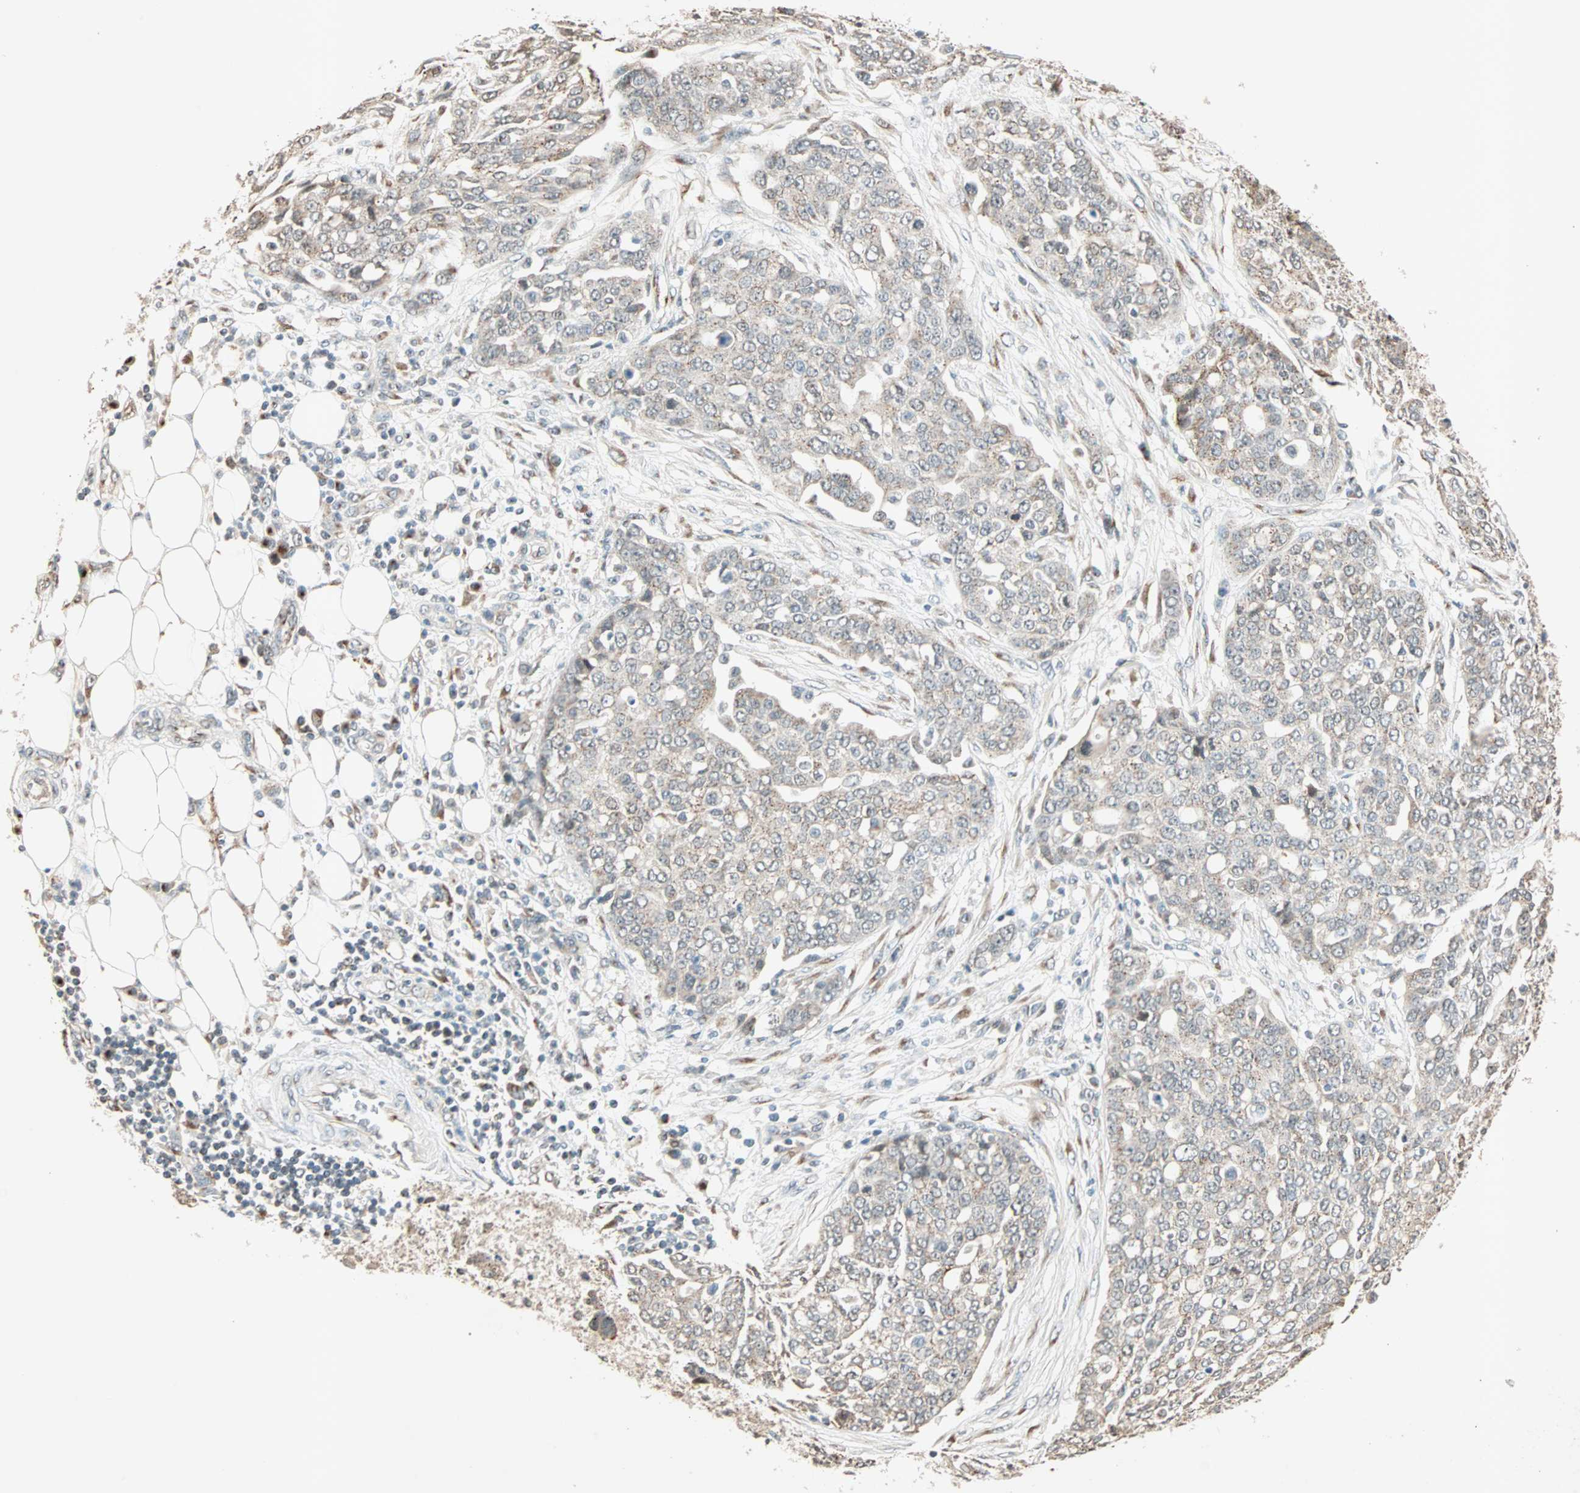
{"staining": {"intensity": "weak", "quantity": "25%-75%", "location": "cytoplasmic/membranous"}, "tissue": "ovarian cancer", "cell_type": "Tumor cells", "image_type": "cancer", "snomed": [{"axis": "morphology", "description": "Cystadenocarcinoma, serous, NOS"}, {"axis": "topography", "description": "Soft tissue"}, {"axis": "topography", "description": "Ovary"}], "caption": "IHC staining of ovarian cancer, which displays low levels of weak cytoplasmic/membranous staining in approximately 25%-75% of tumor cells indicating weak cytoplasmic/membranous protein expression. The staining was performed using DAB (3,3'-diaminobenzidine) (brown) for protein detection and nuclei were counterstained in hematoxylin (blue).", "gene": "PRDM2", "patient": {"sex": "female", "age": 57}}